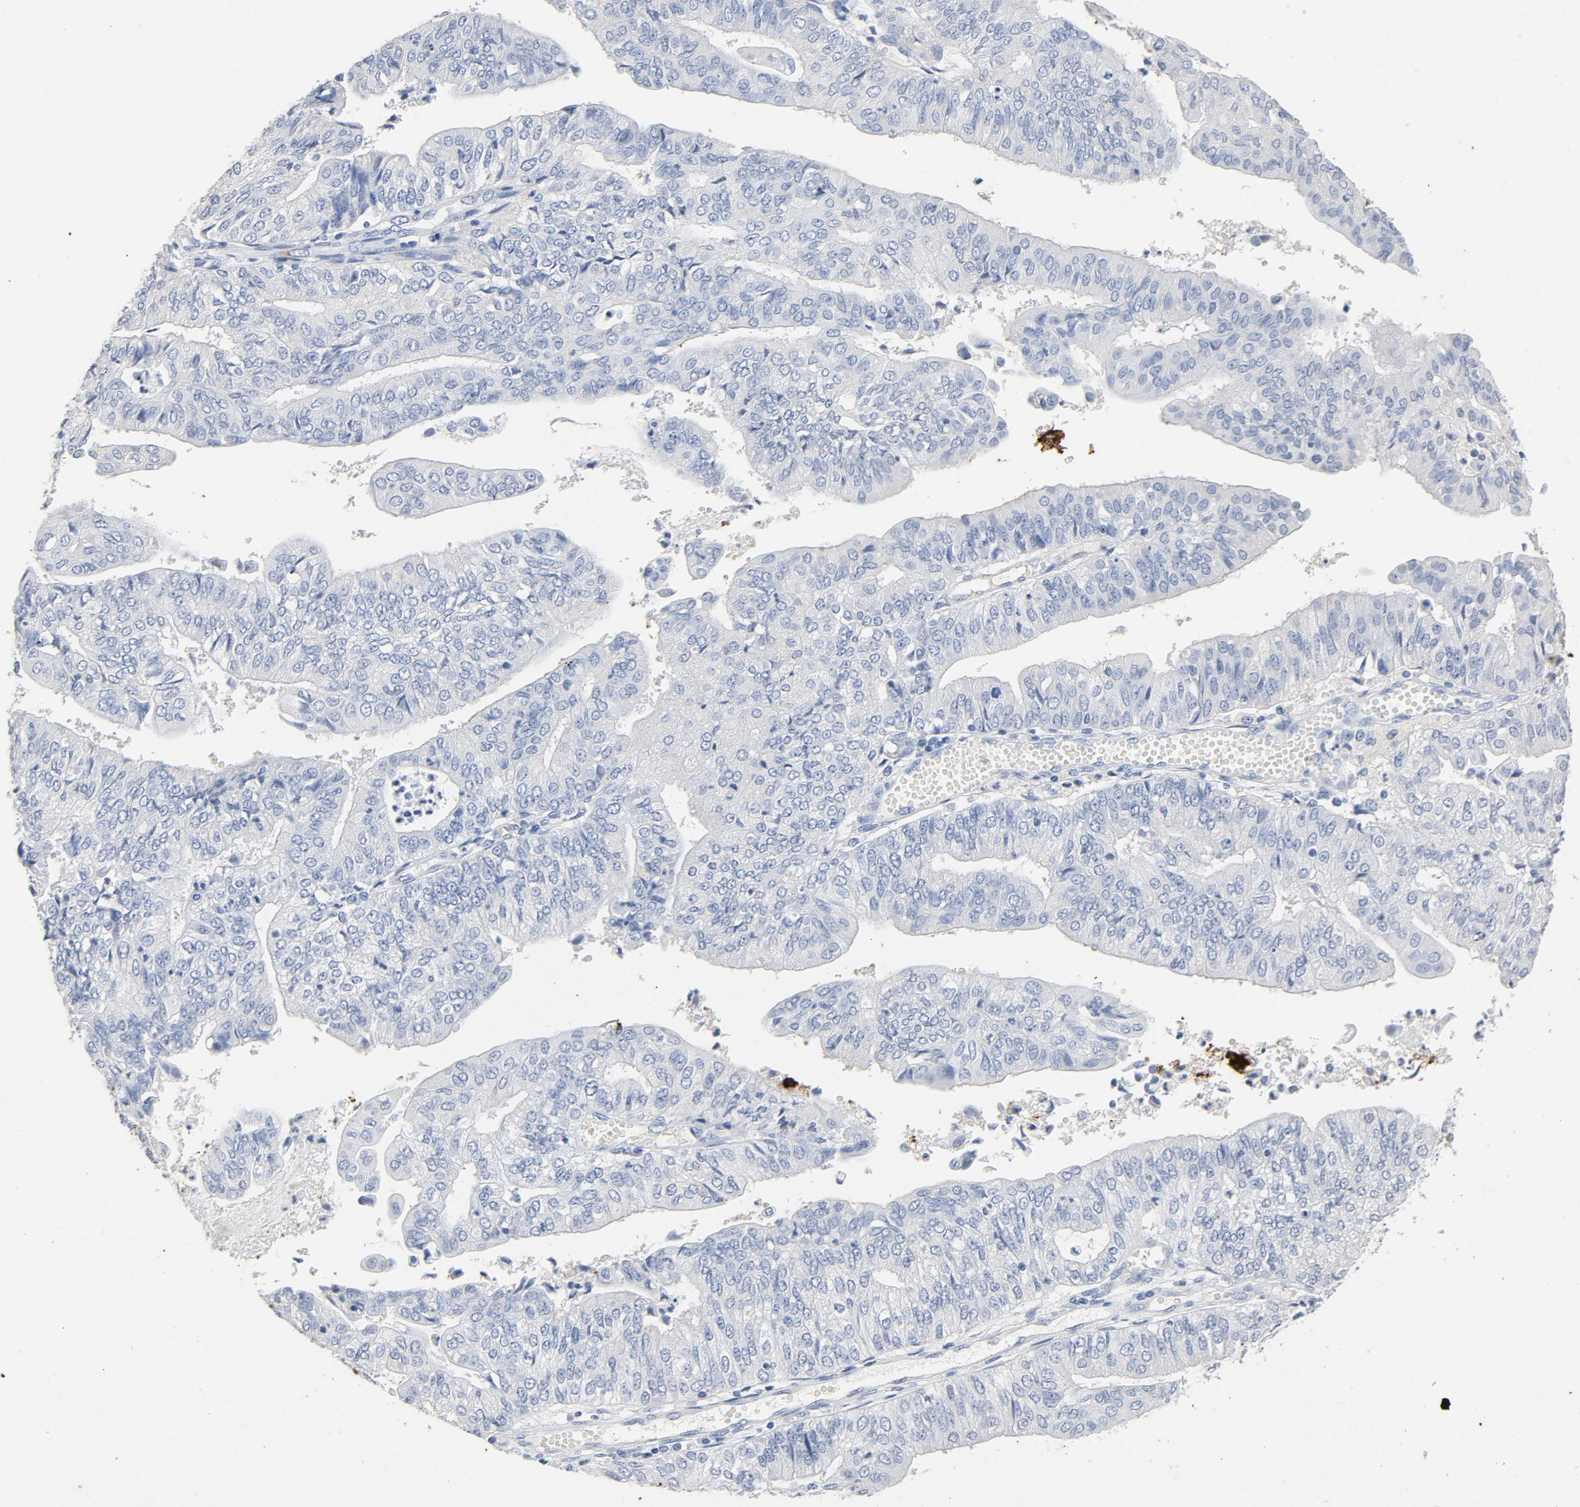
{"staining": {"intensity": "negative", "quantity": "none", "location": "none"}, "tissue": "endometrial cancer", "cell_type": "Tumor cells", "image_type": "cancer", "snomed": [{"axis": "morphology", "description": "Adenocarcinoma, NOS"}, {"axis": "topography", "description": "Endometrium"}], "caption": "Endometrial cancer was stained to show a protein in brown. There is no significant positivity in tumor cells. Brightfield microscopy of IHC stained with DAB (brown) and hematoxylin (blue), captured at high magnification.", "gene": "PTPRB", "patient": {"sex": "female", "age": 59}}